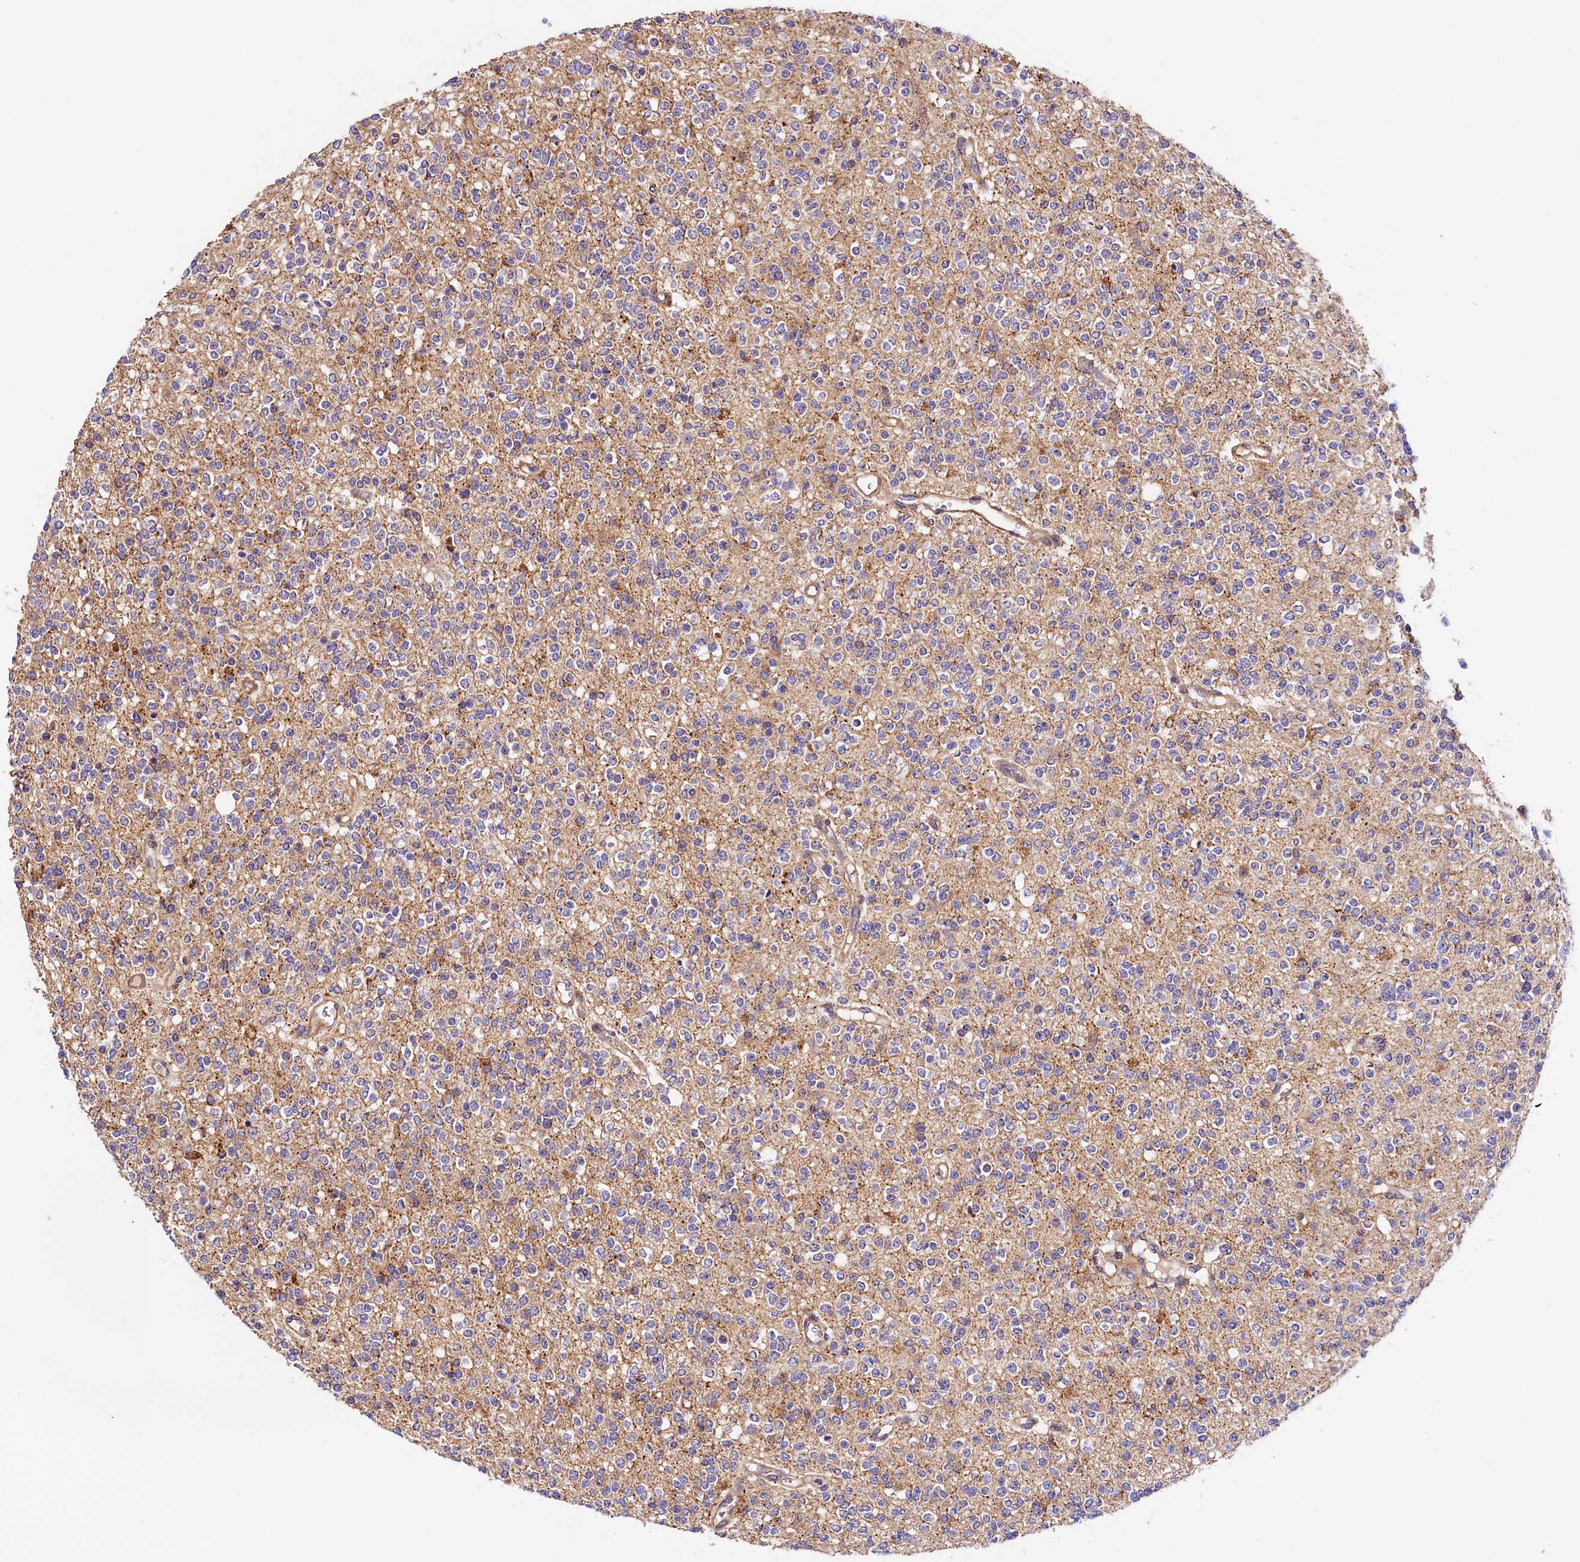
{"staining": {"intensity": "negative", "quantity": "none", "location": "none"}, "tissue": "glioma", "cell_type": "Tumor cells", "image_type": "cancer", "snomed": [{"axis": "morphology", "description": "Glioma, malignant, High grade"}, {"axis": "topography", "description": "Brain"}], "caption": "This image is of high-grade glioma (malignant) stained with immunohistochemistry (IHC) to label a protein in brown with the nuclei are counter-stained blue. There is no expression in tumor cells. (DAB (3,3'-diaminobenzidine) immunohistochemistry with hematoxylin counter stain).", "gene": "ARMC6", "patient": {"sex": "male", "age": 34}}